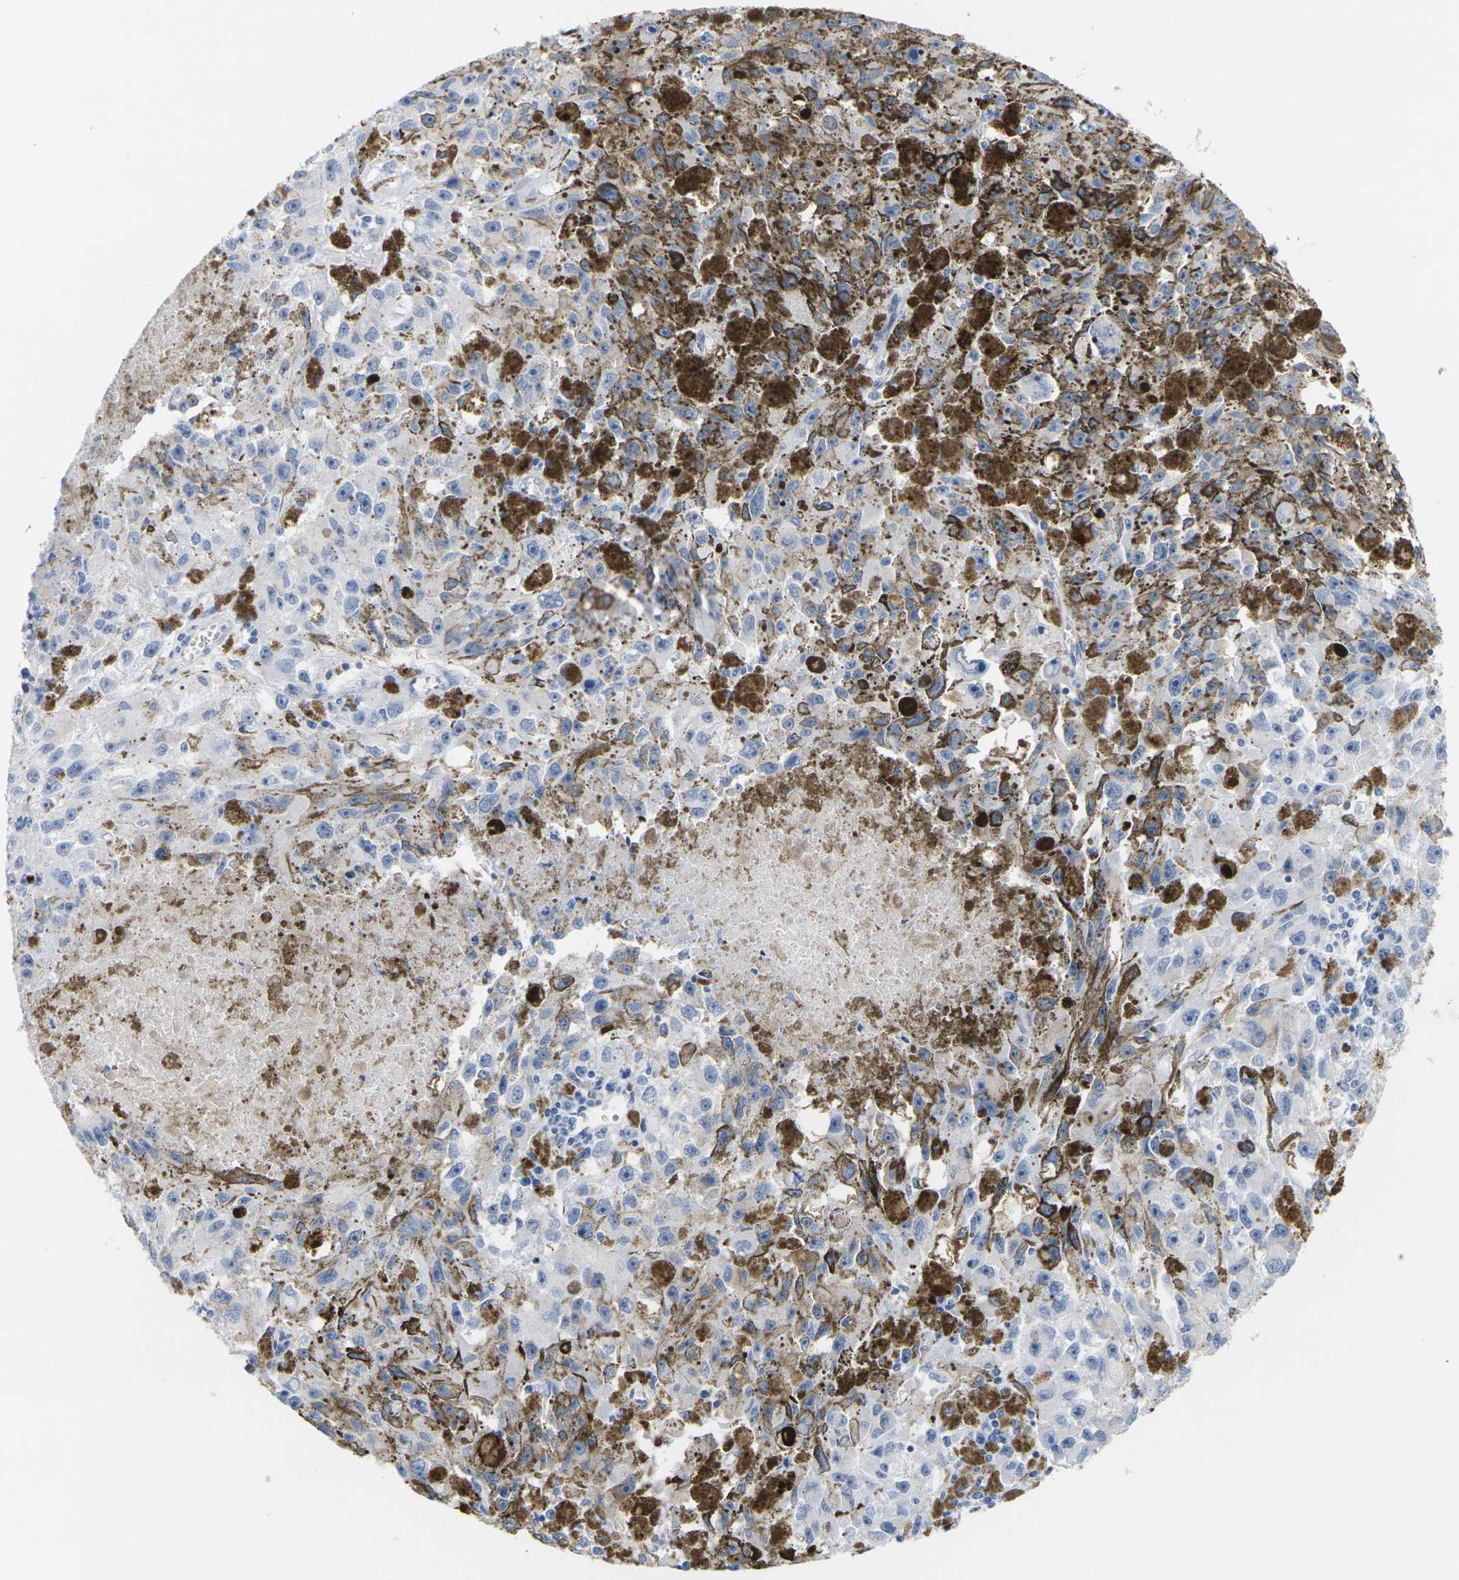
{"staining": {"intensity": "negative", "quantity": "none", "location": "none"}, "tissue": "melanoma", "cell_type": "Tumor cells", "image_type": "cancer", "snomed": [{"axis": "morphology", "description": "Malignant melanoma in situ"}, {"axis": "morphology", "description": "Malignant melanoma, NOS"}, {"axis": "topography", "description": "Skin"}], "caption": "This is an immunohistochemistry micrograph of human melanoma. There is no positivity in tumor cells.", "gene": "CNN1", "patient": {"sex": "female", "age": 88}}